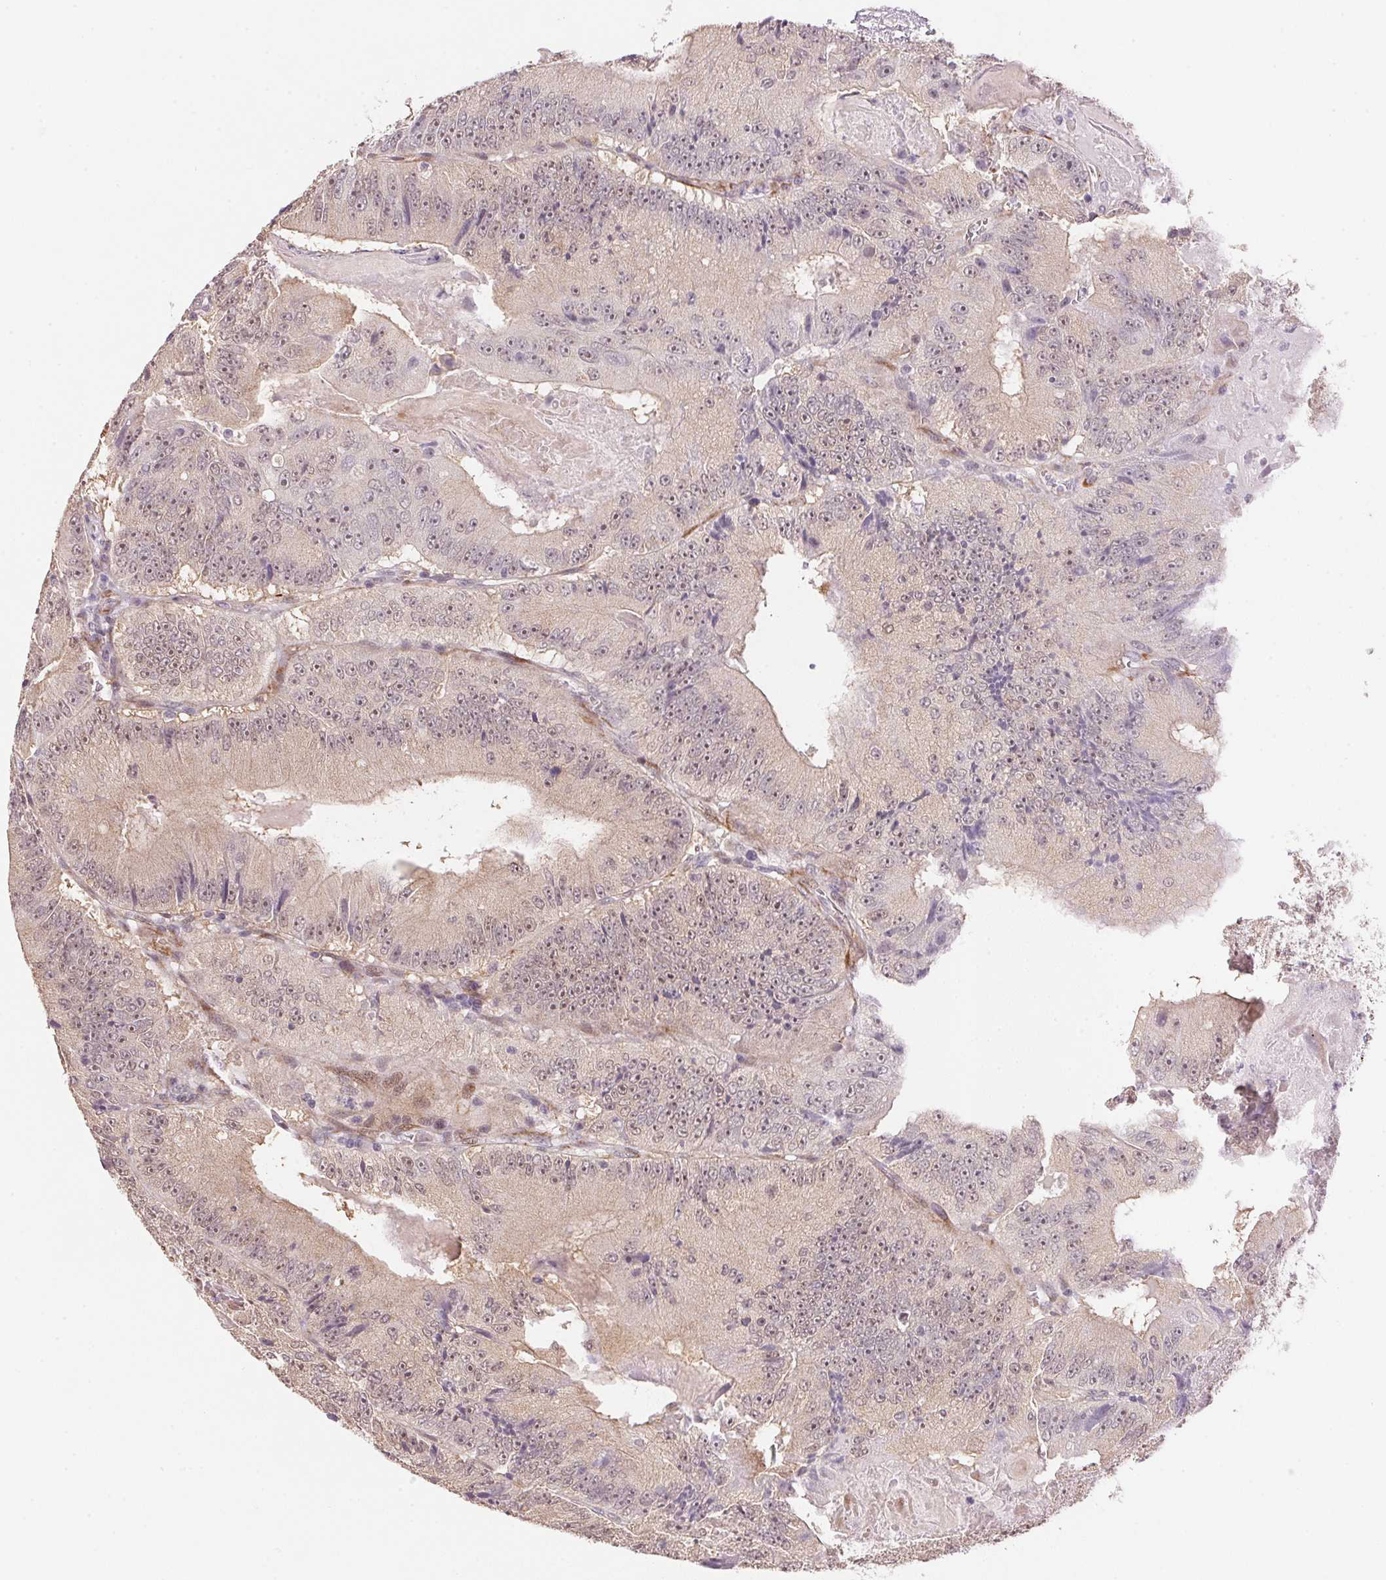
{"staining": {"intensity": "weak", "quantity": "25%-75%", "location": "nuclear"}, "tissue": "colorectal cancer", "cell_type": "Tumor cells", "image_type": "cancer", "snomed": [{"axis": "morphology", "description": "Adenocarcinoma, NOS"}, {"axis": "topography", "description": "Colon"}], "caption": "This photomicrograph displays immunohistochemistry staining of colorectal adenocarcinoma, with low weak nuclear positivity in approximately 25%-75% of tumor cells.", "gene": "GYG2", "patient": {"sex": "female", "age": 86}}